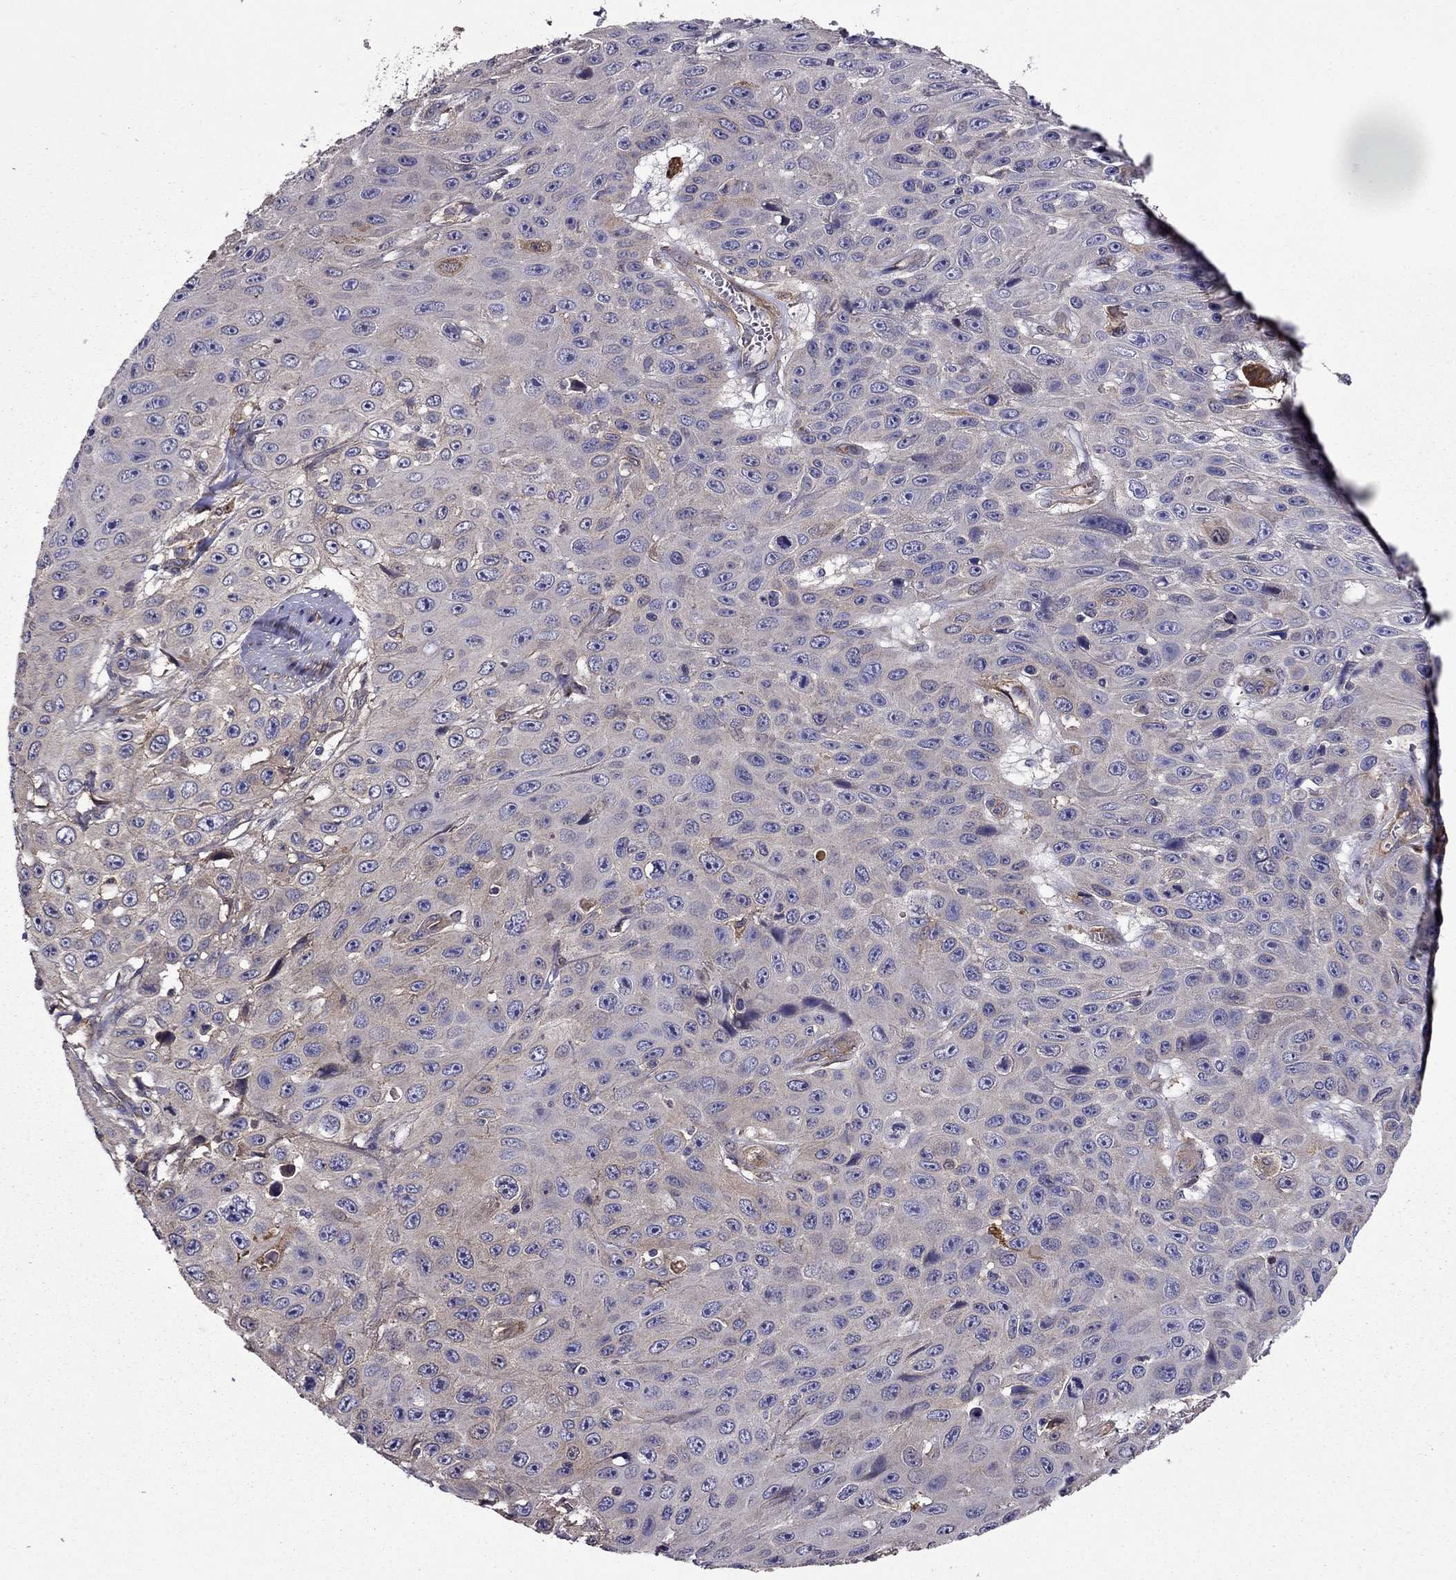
{"staining": {"intensity": "weak", "quantity": "25%-75%", "location": "cytoplasmic/membranous"}, "tissue": "skin cancer", "cell_type": "Tumor cells", "image_type": "cancer", "snomed": [{"axis": "morphology", "description": "Squamous cell carcinoma, NOS"}, {"axis": "topography", "description": "Skin"}], "caption": "About 25%-75% of tumor cells in human skin squamous cell carcinoma exhibit weak cytoplasmic/membranous protein staining as visualized by brown immunohistochemical staining.", "gene": "ITGB1", "patient": {"sex": "male", "age": 82}}